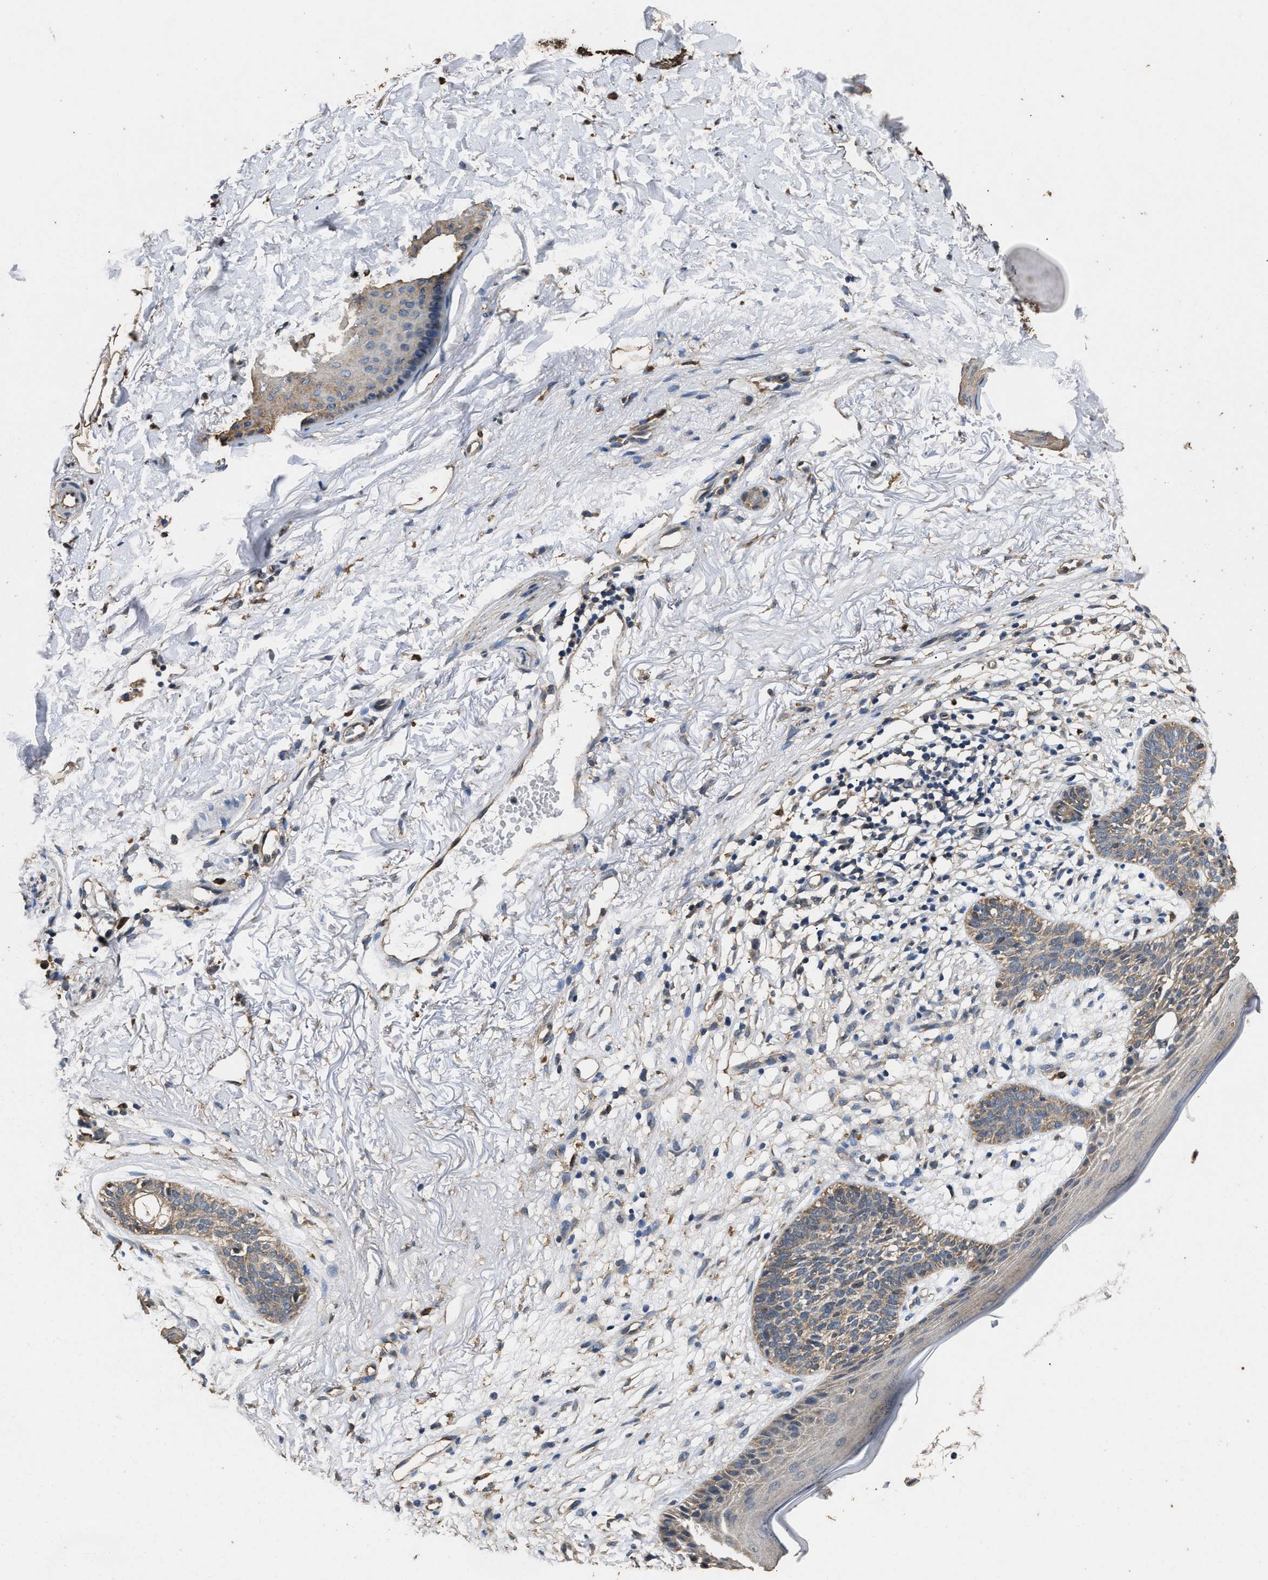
{"staining": {"intensity": "moderate", "quantity": ">75%", "location": "cytoplasmic/membranous"}, "tissue": "skin cancer", "cell_type": "Tumor cells", "image_type": "cancer", "snomed": [{"axis": "morphology", "description": "Basal cell carcinoma"}, {"axis": "topography", "description": "Skin"}], "caption": "Immunohistochemistry (IHC) image of neoplastic tissue: human basal cell carcinoma (skin) stained using immunohistochemistry displays medium levels of moderate protein expression localized specifically in the cytoplasmic/membranous of tumor cells, appearing as a cytoplasmic/membranous brown color.", "gene": "YWHAE", "patient": {"sex": "female", "age": 70}}